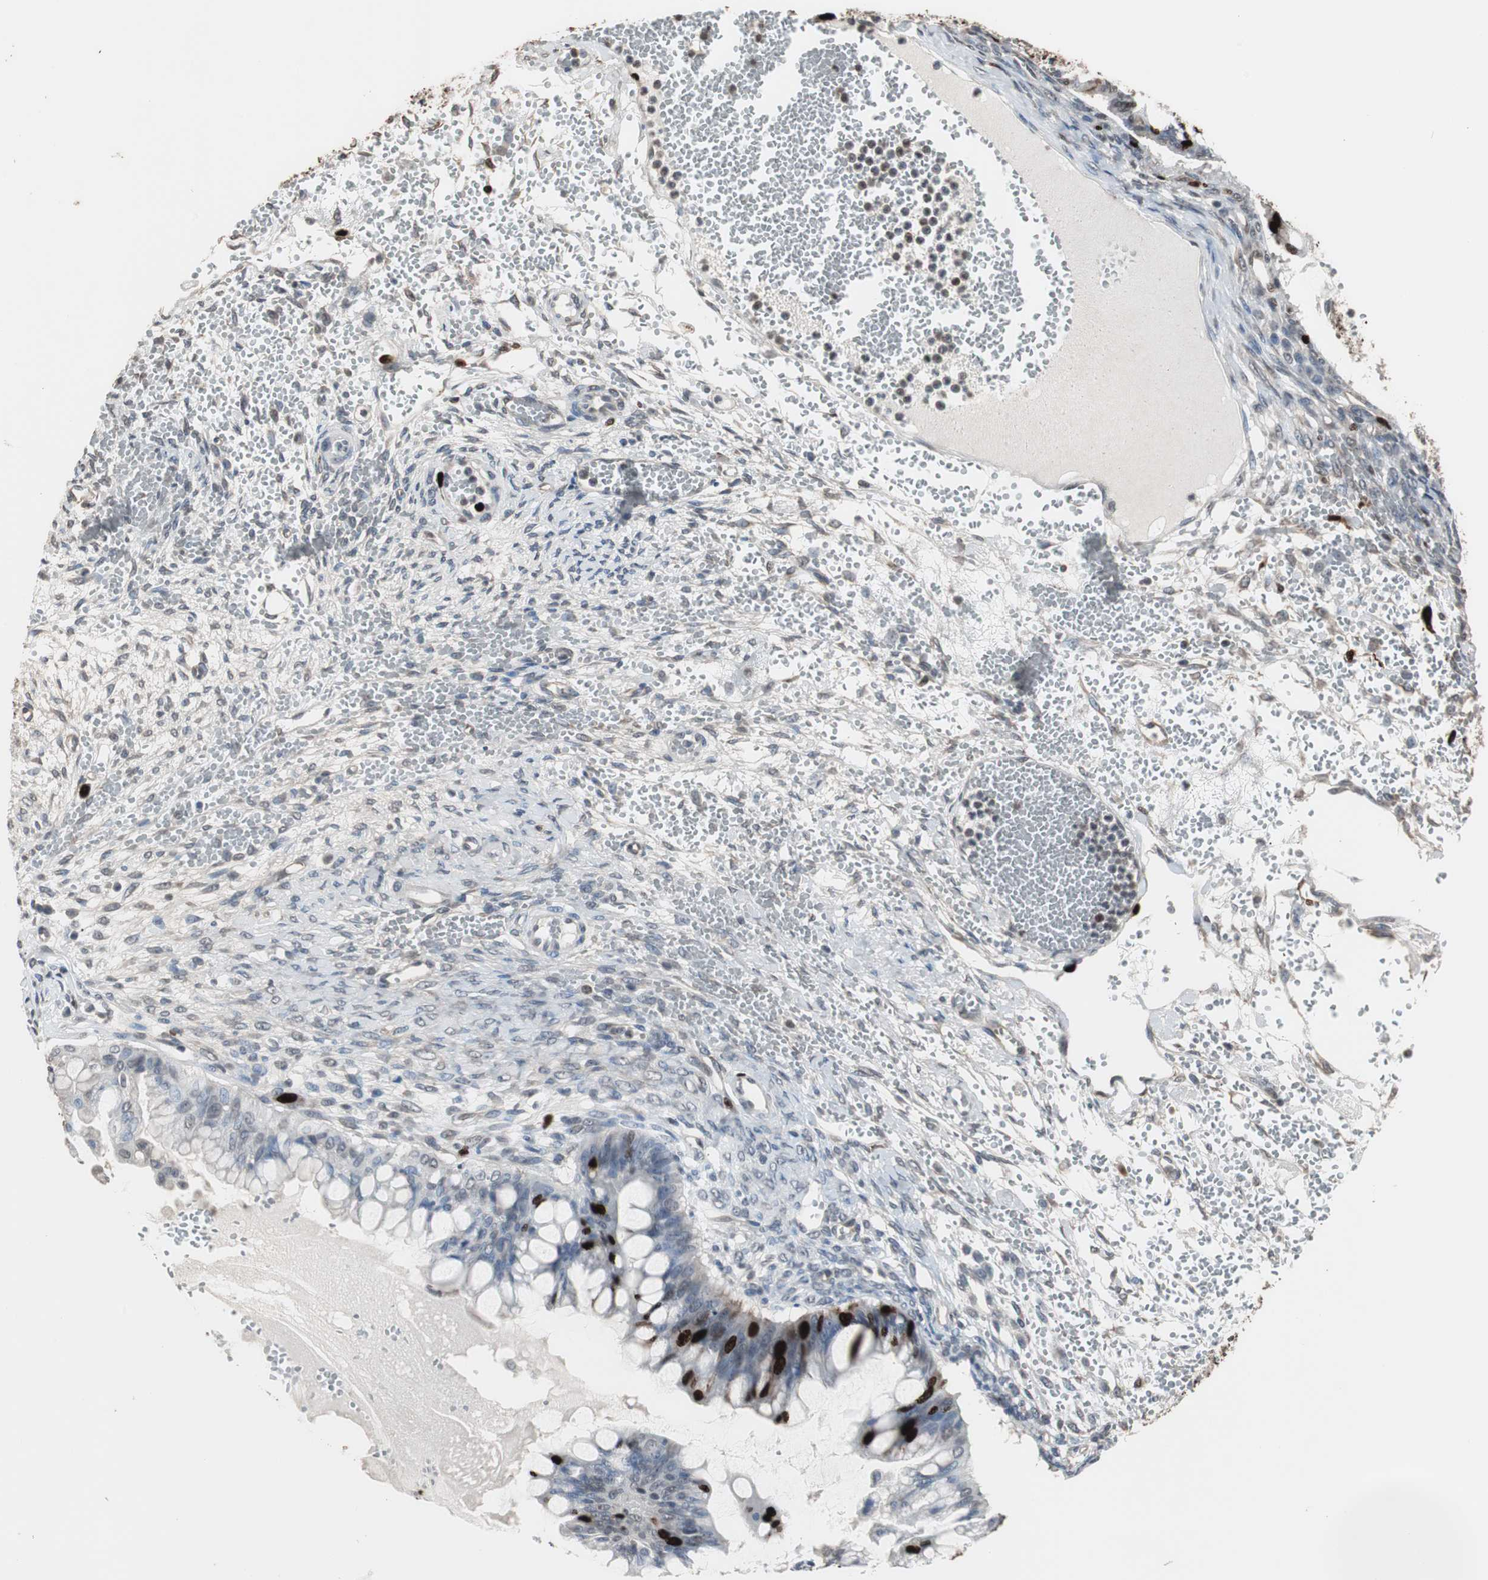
{"staining": {"intensity": "strong", "quantity": "25%-75%", "location": "nuclear"}, "tissue": "ovarian cancer", "cell_type": "Tumor cells", "image_type": "cancer", "snomed": [{"axis": "morphology", "description": "Cystadenocarcinoma, mucinous, NOS"}, {"axis": "topography", "description": "Ovary"}], "caption": "Immunohistochemistry staining of mucinous cystadenocarcinoma (ovarian), which exhibits high levels of strong nuclear expression in approximately 25%-75% of tumor cells indicating strong nuclear protein staining. The staining was performed using DAB (3,3'-diaminobenzidine) (brown) for protein detection and nuclei were counterstained in hematoxylin (blue).", "gene": "TOP2A", "patient": {"sex": "female", "age": 73}}